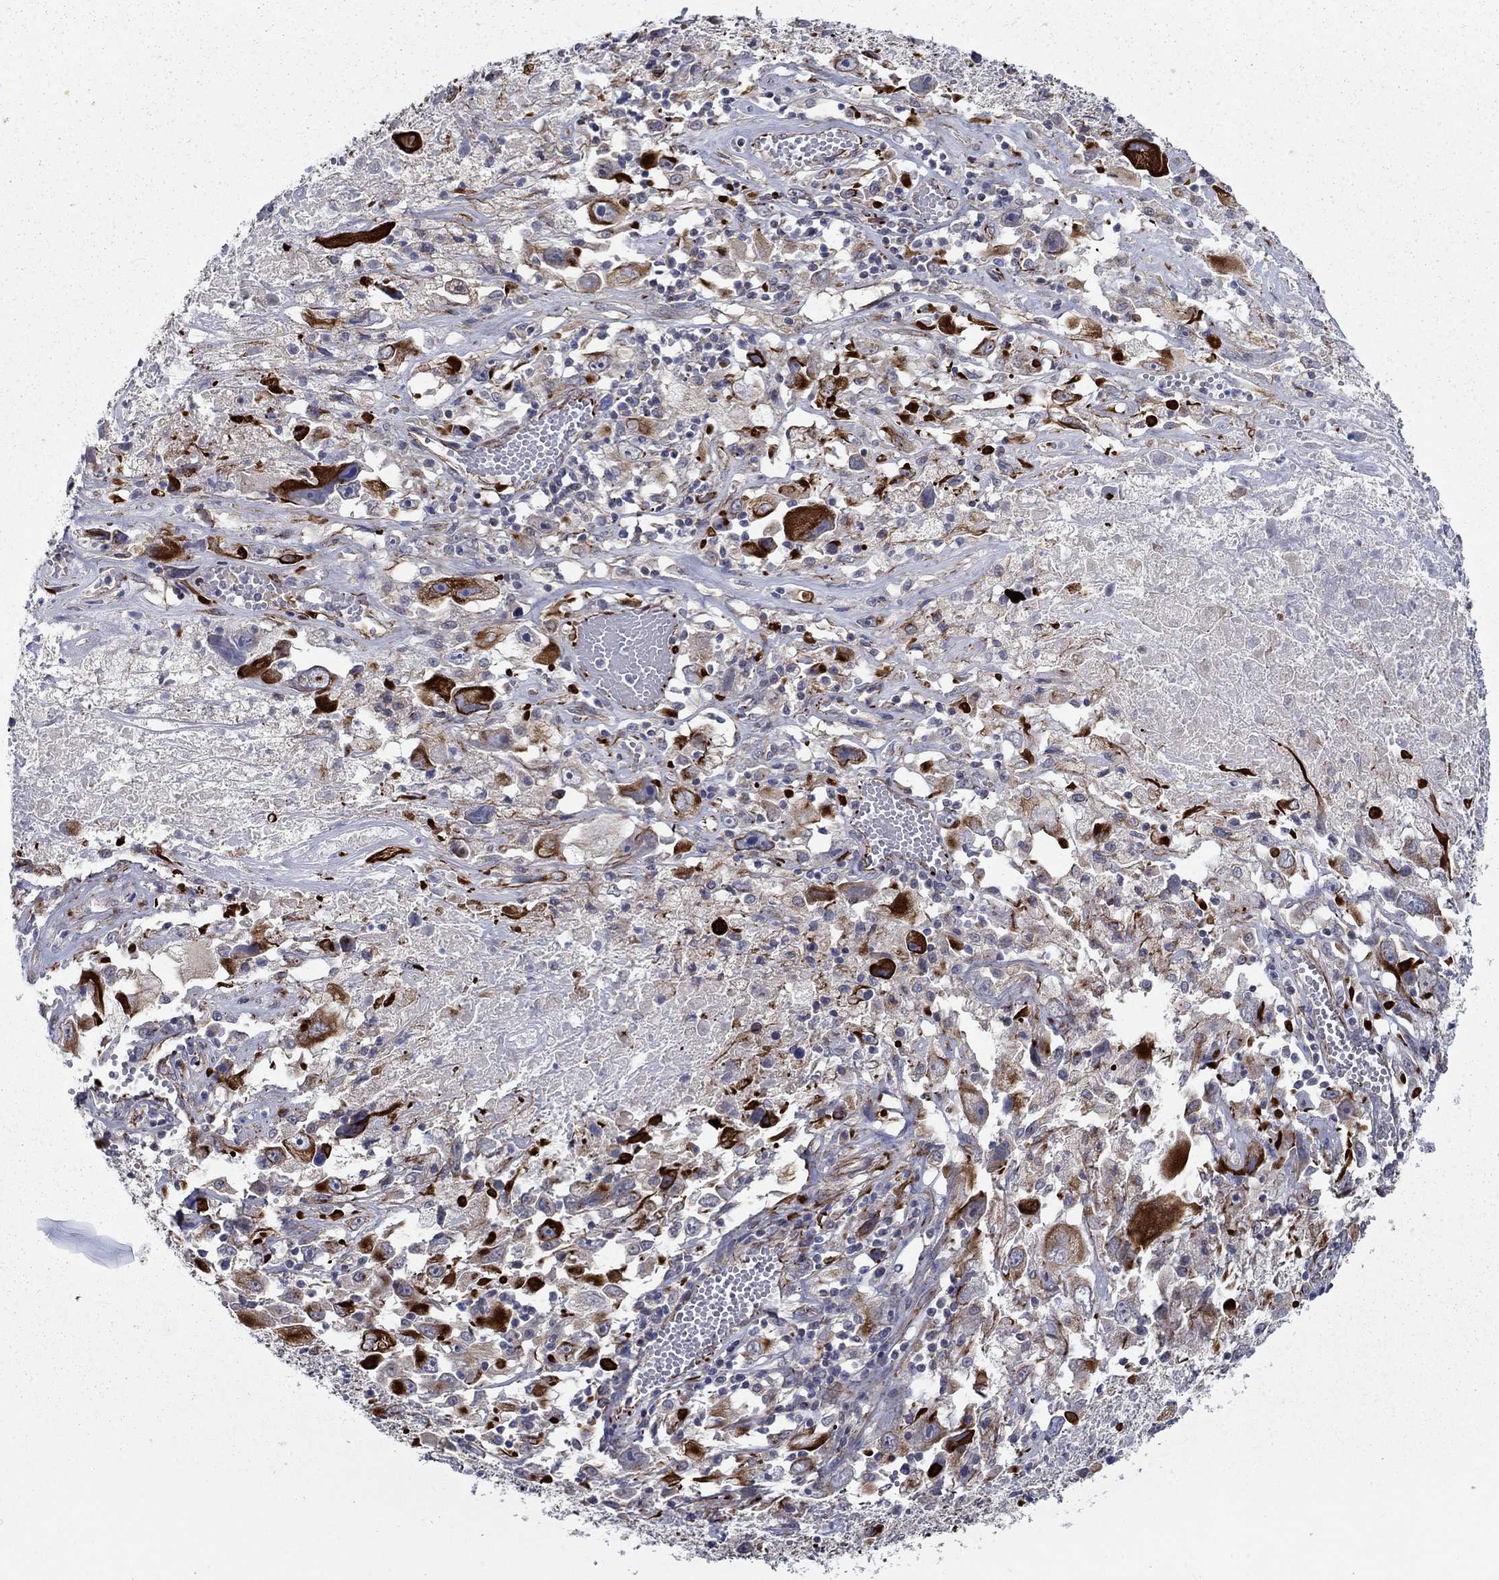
{"staining": {"intensity": "strong", "quantity": "25%-75%", "location": "cytoplasmic/membranous"}, "tissue": "melanoma", "cell_type": "Tumor cells", "image_type": "cancer", "snomed": [{"axis": "morphology", "description": "Malignant melanoma, Metastatic site"}, {"axis": "topography", "description": "Soft tissue"}], "caption": "A micrograph showing strong cytoplasmic/membranous positivity in about 25%-75% of tumor cells in malignant melanoma (metastatic site), as visualized by brown immunohistochemical staining.", "gene": "LACTB2", "patient": {"sex": "male", "age": 50}}